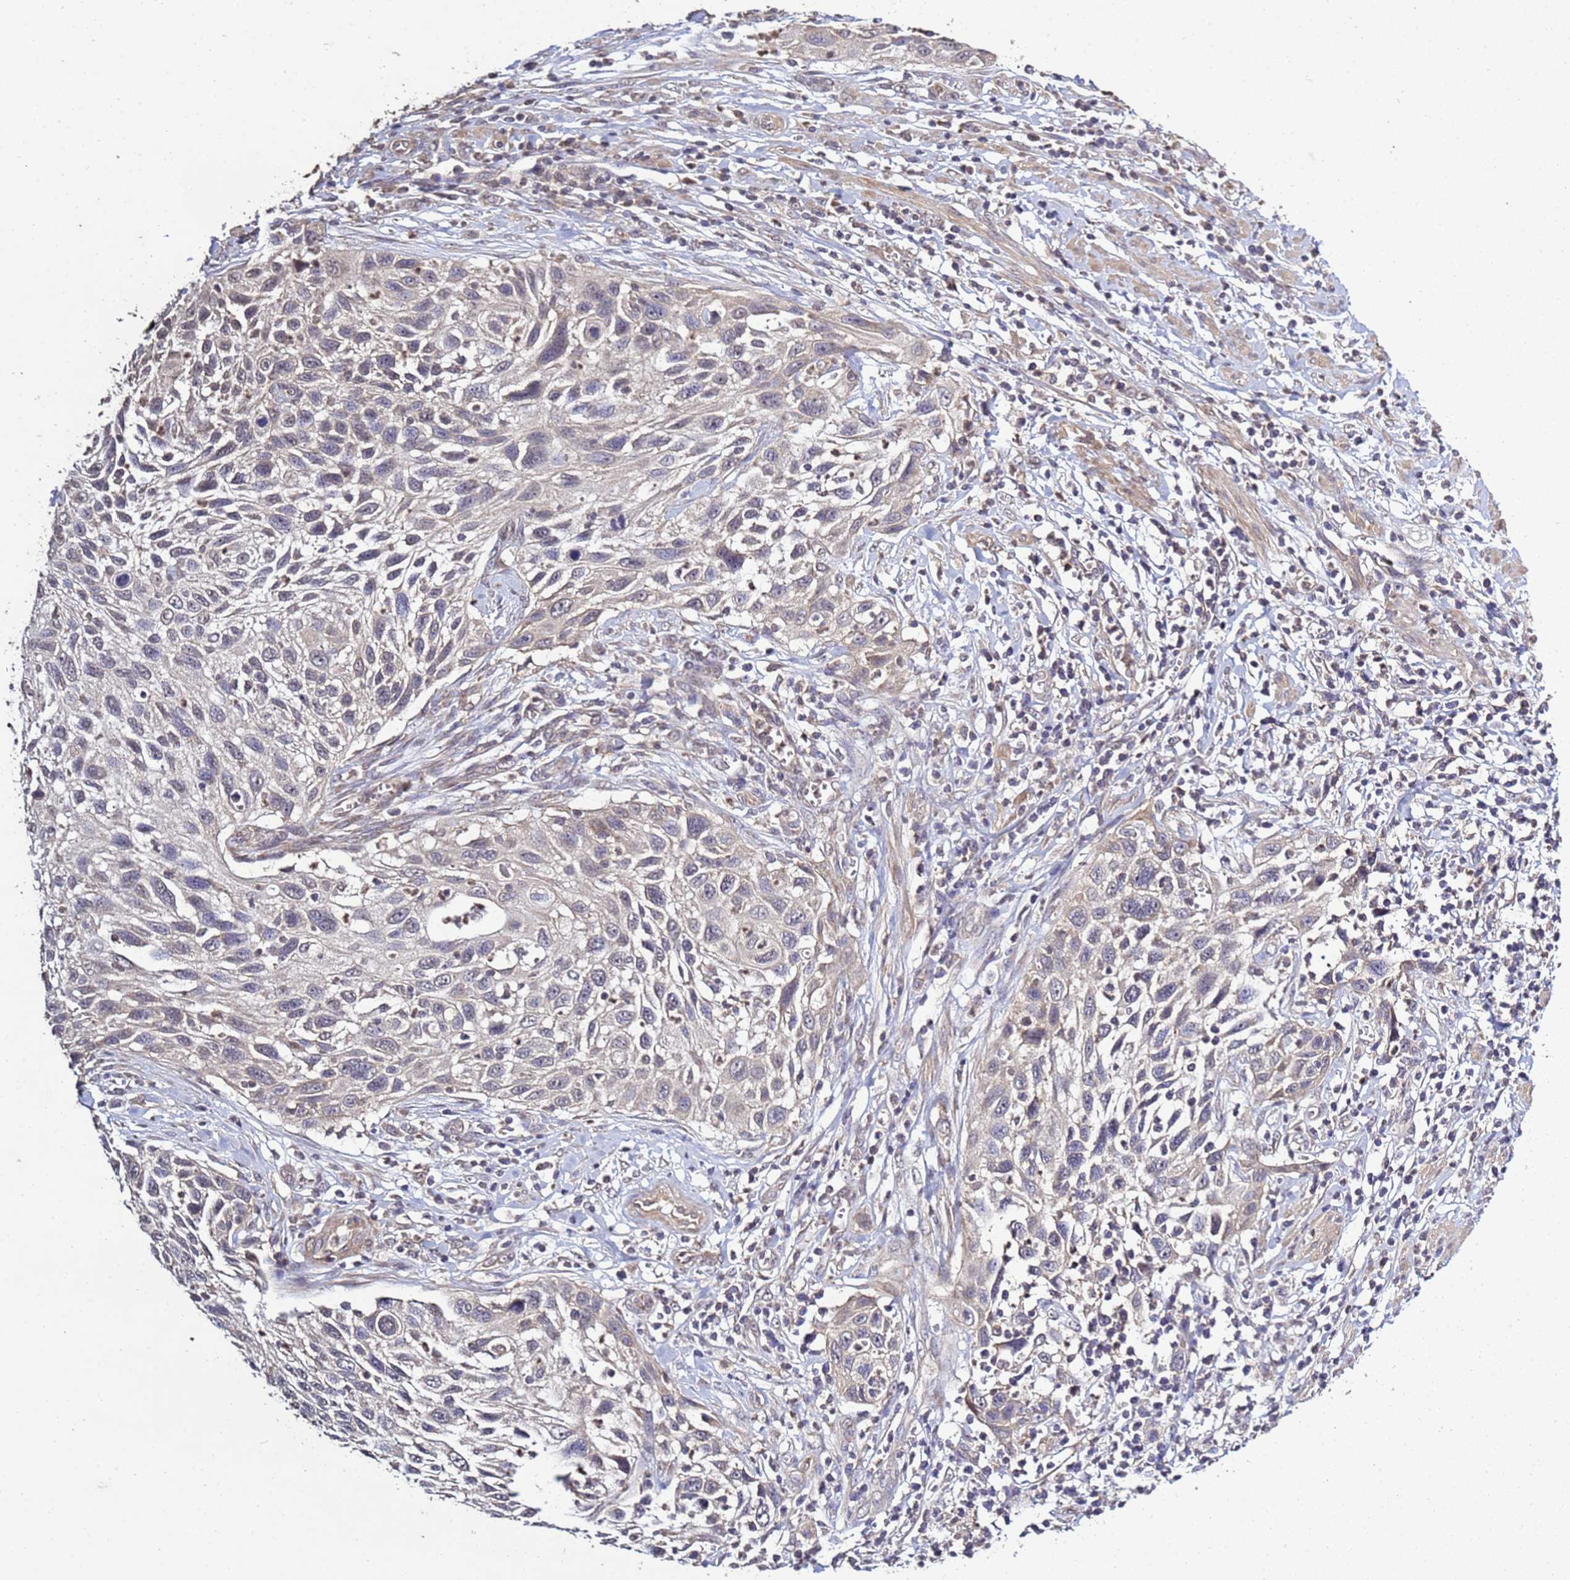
{"staining": {"intensity": "weak", "quantity": "<25%", "location": "cytoplasmic/membranous"}, "tissue": "cervical cancer", "cell_type": "Tumor cells", "image_type": "cancer", "snomed": [{"axis": "morphology", "description": "Squamous cell carcinoma, NOS"}, {"axis": "topography", "description": "Cervix"}], "caption": "This is a image of IHC staining of cervical cancer, which shows no positivity in tumor cells.", "gene": "P2RX7", "patient": {"sex": "female", "age": 70}}